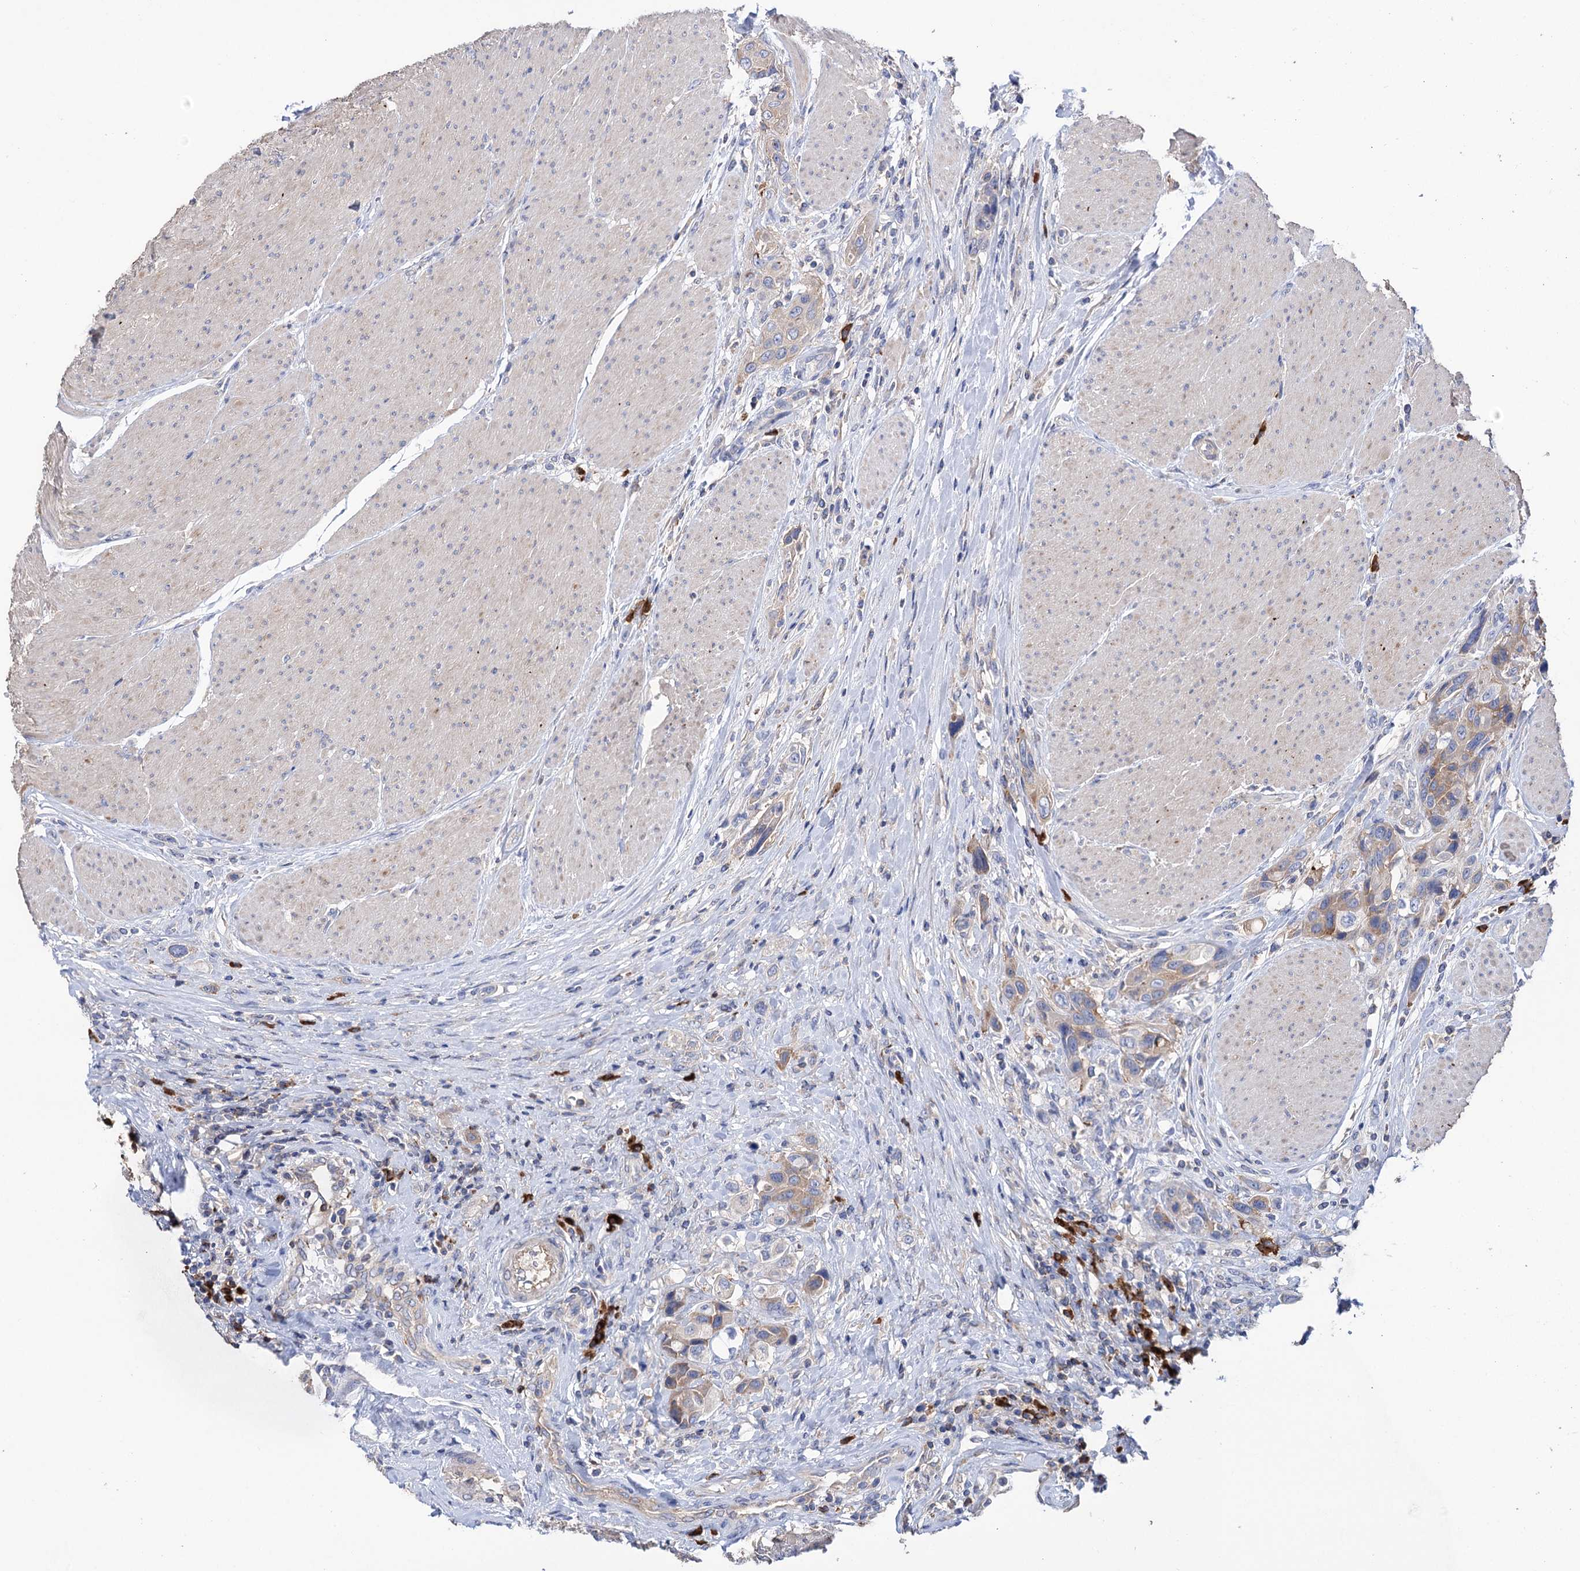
{"staining": {"intensity": "moderate", "quantity": "25%-75%", "location": "cytoplasmic/membranous"}, "tissue": "urothelial cancer", "cell_type": "Tumor cells", "image_type": "cancer", "snomed": [{"axis": "morphology", "description": "Urothelial carcinoma, High grade"}, {"axis": "topography", "description": "Urinary bladder"}], "caption": "Protein expression analysis of human high-grade urothelial carcinoma reveals moderate cytoplasmic/membranous staining in about 25%-75% of tumor cells. The protein of interest is shown in brown color, while the nuclei are stained blue.", "gene": "BBS4", "patient": {"sex": "male", "age": 50}}